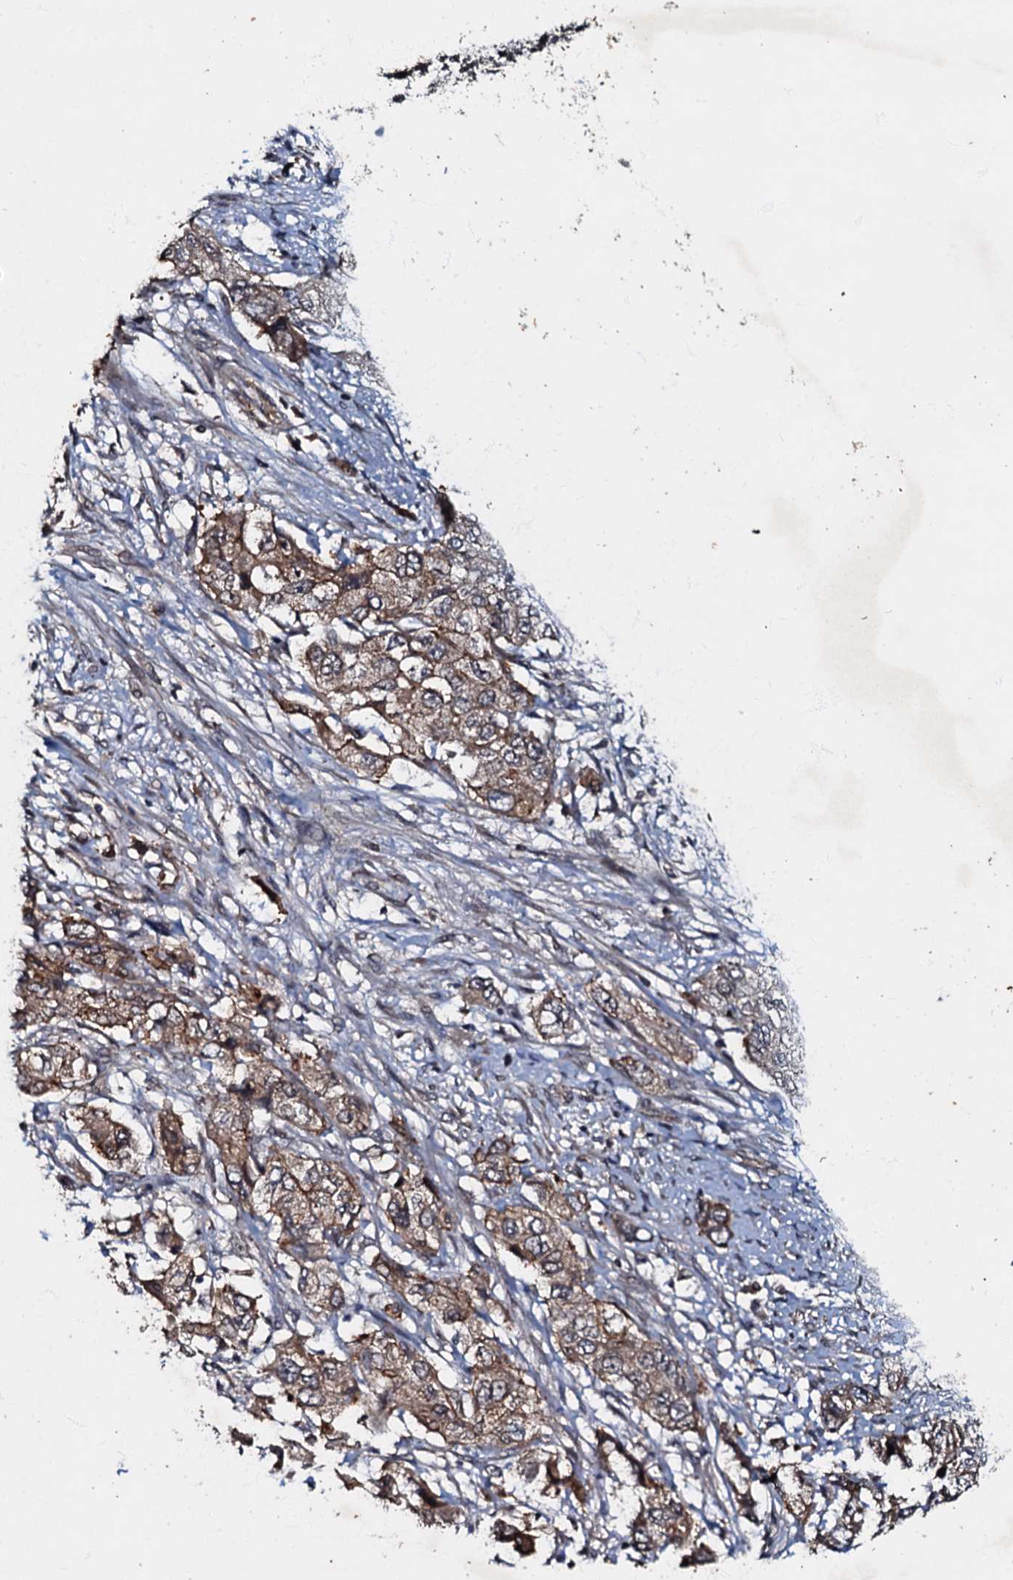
{"staining": {"intensity": "moderate", "quantity": ">75%", "location": "cytoplasmic/membranous"}, "tissue": "pancreatic cancer", "cell_type": "Tumor cells", "image_type": "cancer", "snomed": [{"axis": "morphology", "description": "Adenocarcinoma, NOS"}, {"axis": "topography", "description": "Pancreas"}], "caption": "Pancreatic cancer (adenocarcinoma) was stained to show a protein in brown. There is medium levels of moderate cytoplasmic/membranous staining in approximately >75% of tumor cells.", "gene": "MANSC4", "patient": {"sex": "female", "age": 73}}